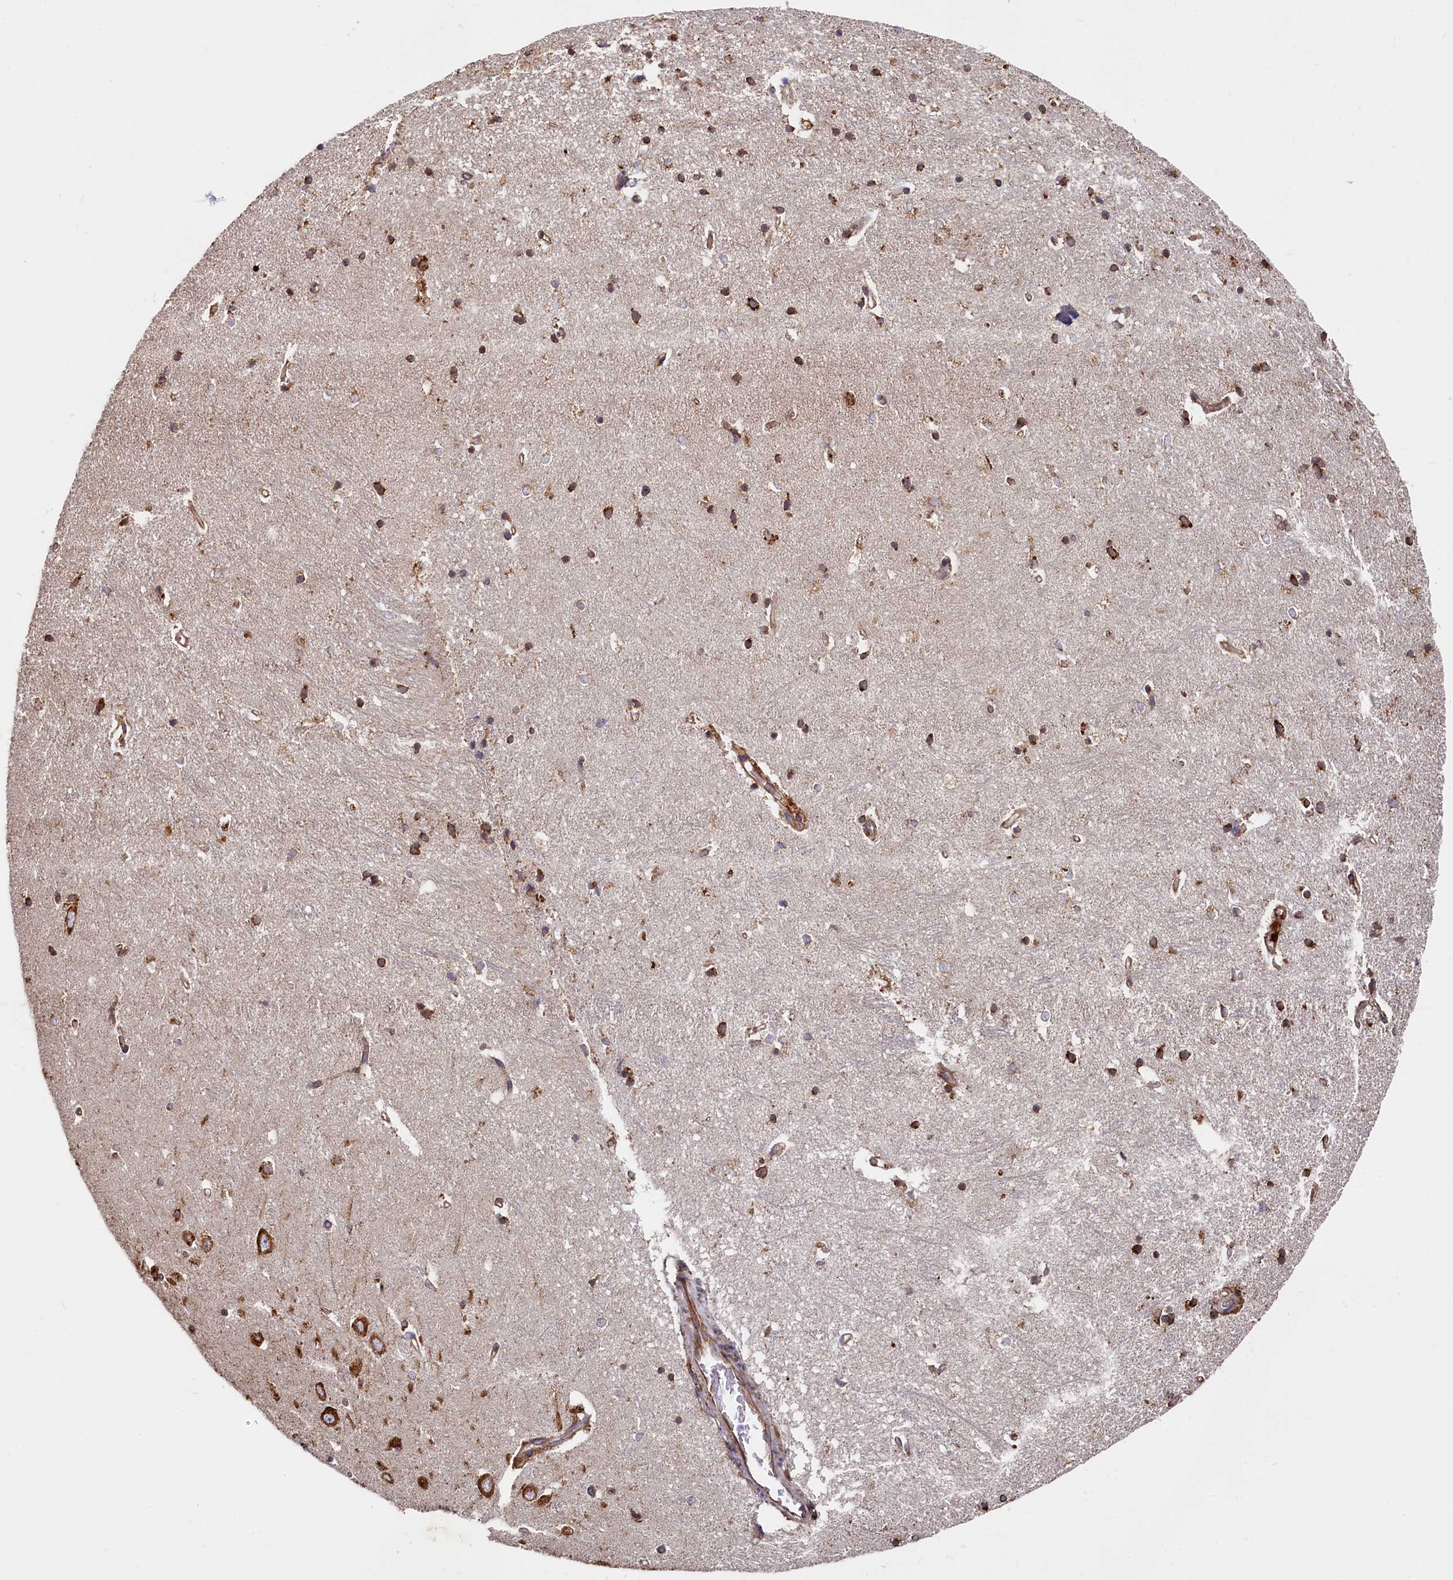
{"staining": {"intensity": "weak", "quantity": "<25%", "location": "cytoplasmic/membranous"}, "tissue": "hippocampus", "cell_type": "Glial cells", "image_type": "normal", "snomed": [{"axis": "morphology", "description": "Normal tissue, NOS"}, {"axis": "topography", "description": "Hippocampus"}], "caption": "Immunohistochemistry image of unremarkable hippocampus stained for a protein (brown), which shows no expression in glial cells. The staining was performed using DAB to visualize the protein expression in brown, while the nuclei were stained in blue with hematoxylin (Magnification: 20x).", "gene": "NEURL1B", "patient": {"sex": "female", "age": 64}}